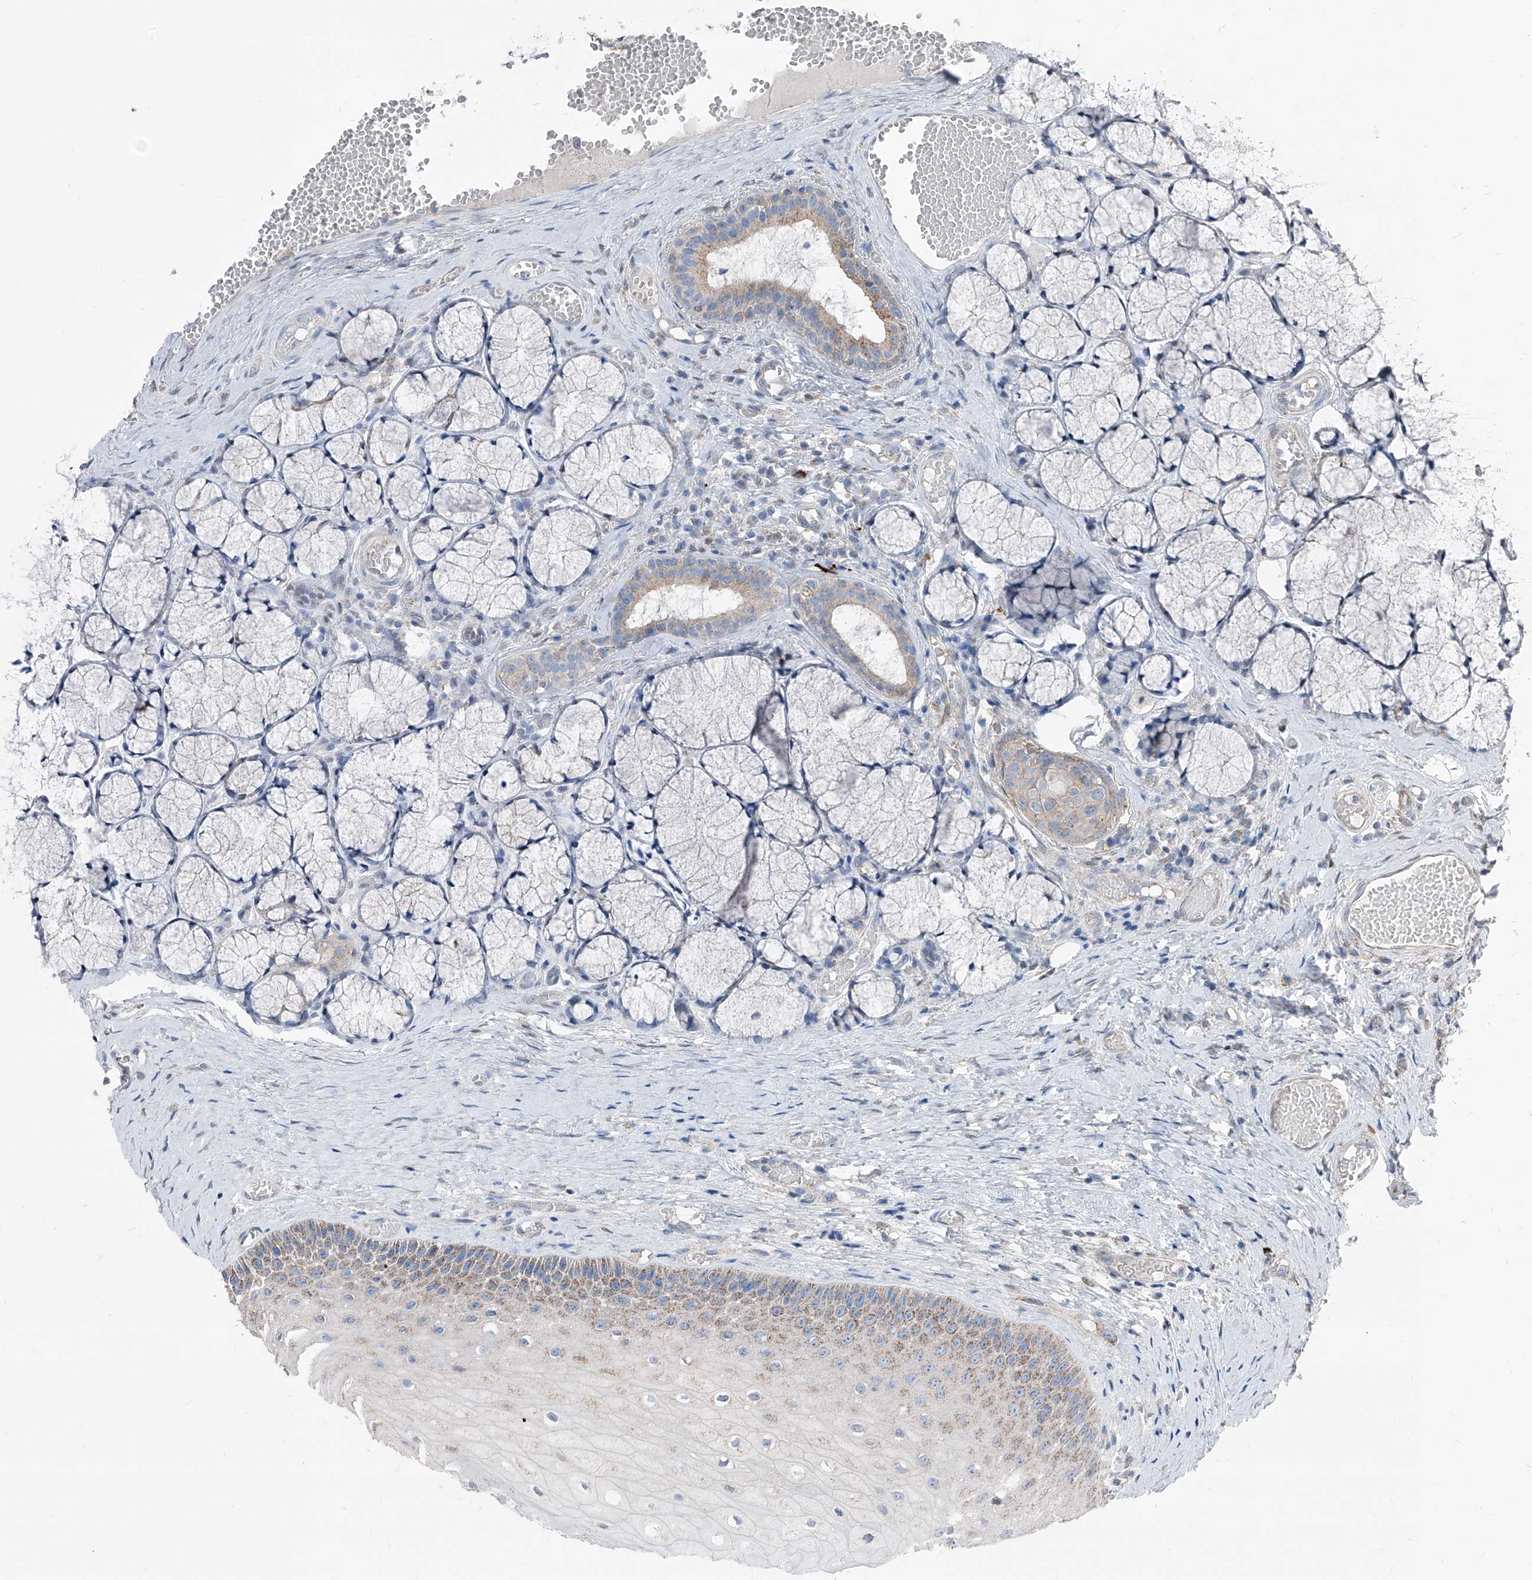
{"staining": {"intensity": "weak", "quantity": "25%-75%", "location": "cytoplasmic/membranous"}, "tissue": "oral mucosa", "cell_type": "Squamous epithelial cells", "image_type": "normal", "snomed": [{"axis": "morphology", "description": "Normal tissue, NOS"}, {"axis": "topography", "description": "Oral tissue"}], "caption": "The immunohistochemical stain labels weak cytoplasmic/membranous expression in squamous epithelial cells of unremarkable oral mucosa. The staining was performed using DAB (3,3'-diaminobenzidine) to visualize the protein expression in brown, while the nuclei were stained in blue with hematoxylin (Magnification: 20x).", "gene": "AGPS", "patient": {"sex": "male", "age": 66}}